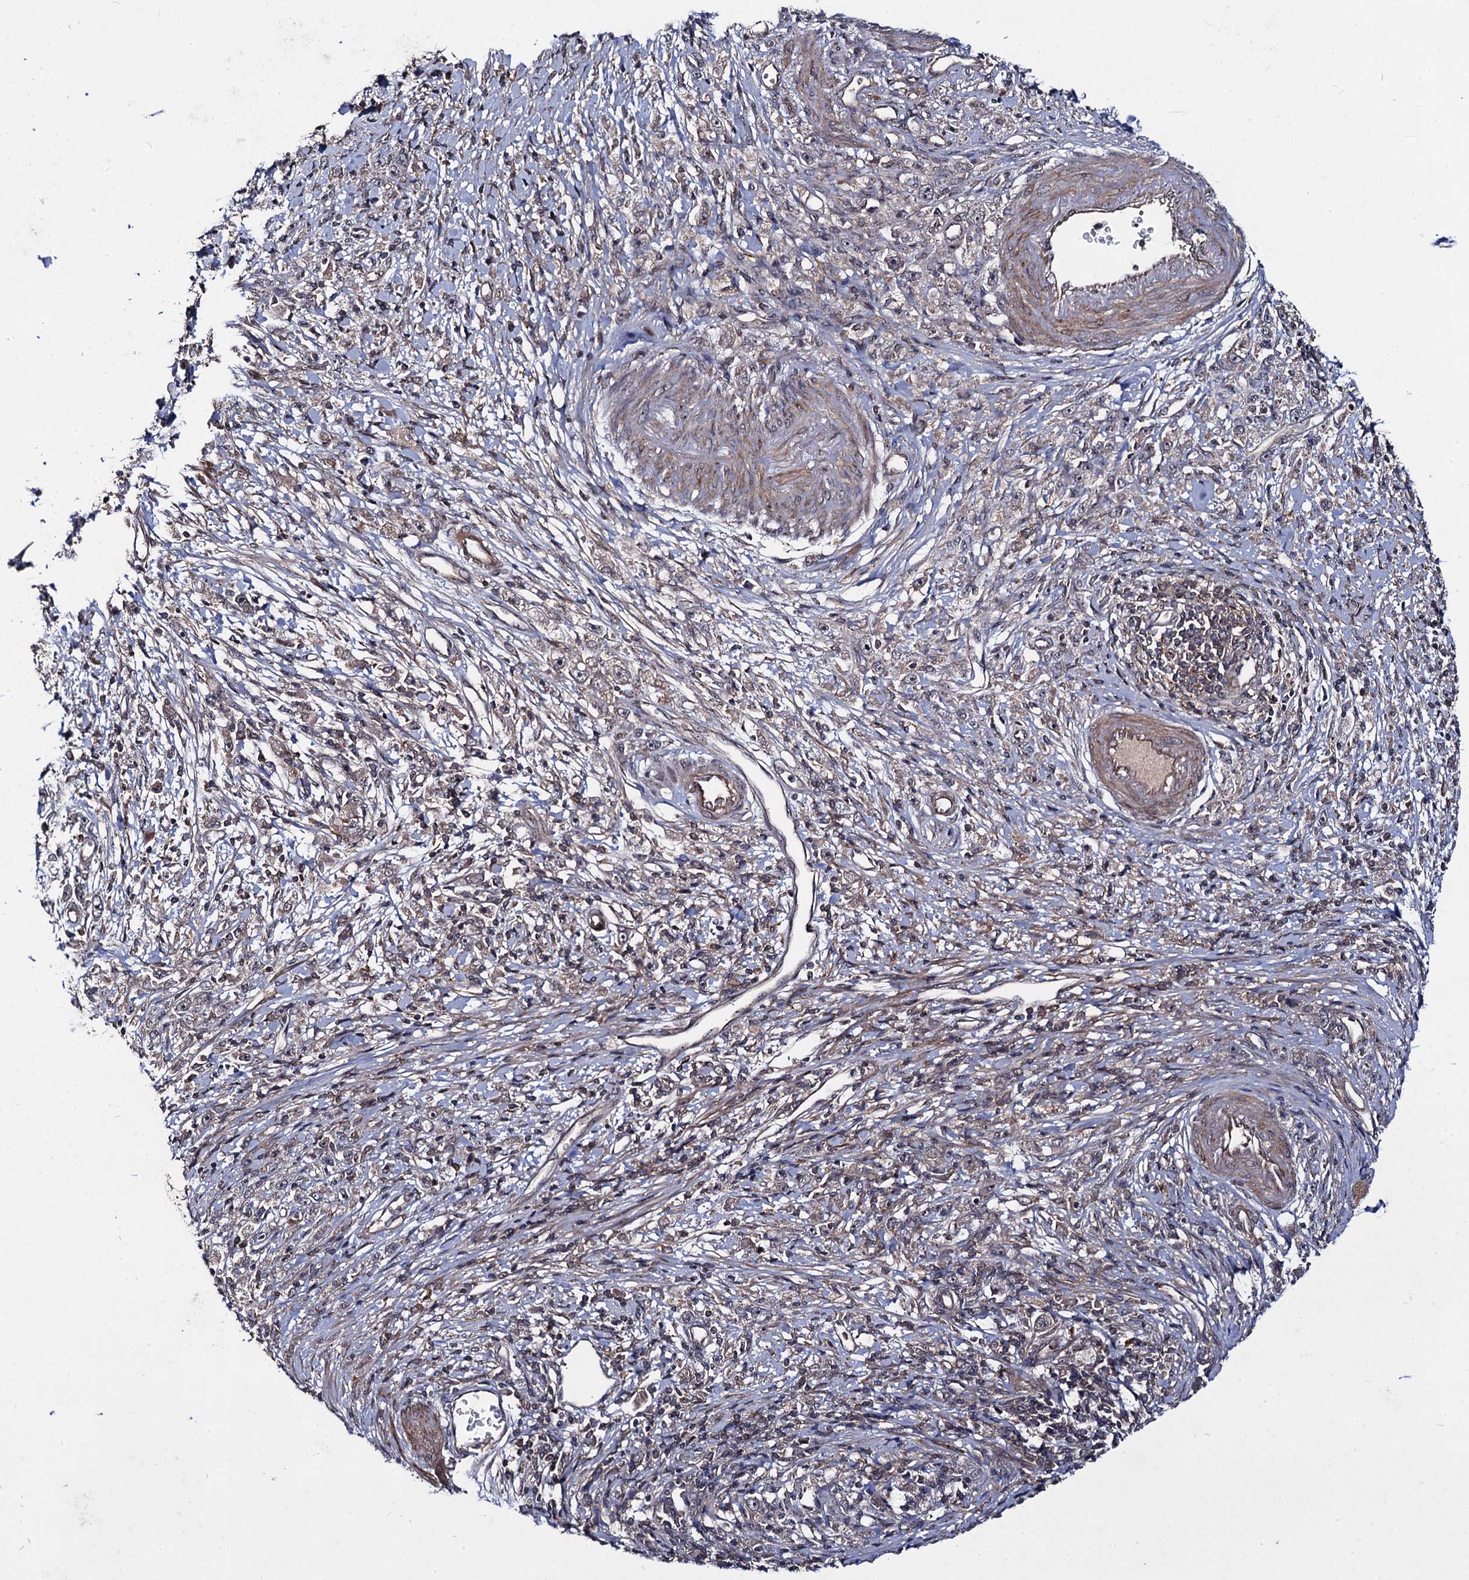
{"staining": {"intensity": "weak", "quantity": "<25%", "location": "cytoplasmic/membranous"}, "tissue": "stomach cancer", "cell_type": "Tumor cells", "image_type": "cancer", "snomed": [{"axis": "morphology", "description": "Adenocarcinoma, NOS"}, {"axis": "topography", "description": "Stomach"}], "caption": "Image shows no significant protein staining in tumor cells of adenocarcinoma (stomach).", "gene": "KXD1", "patient": {"sex": "female", "age": 59}}